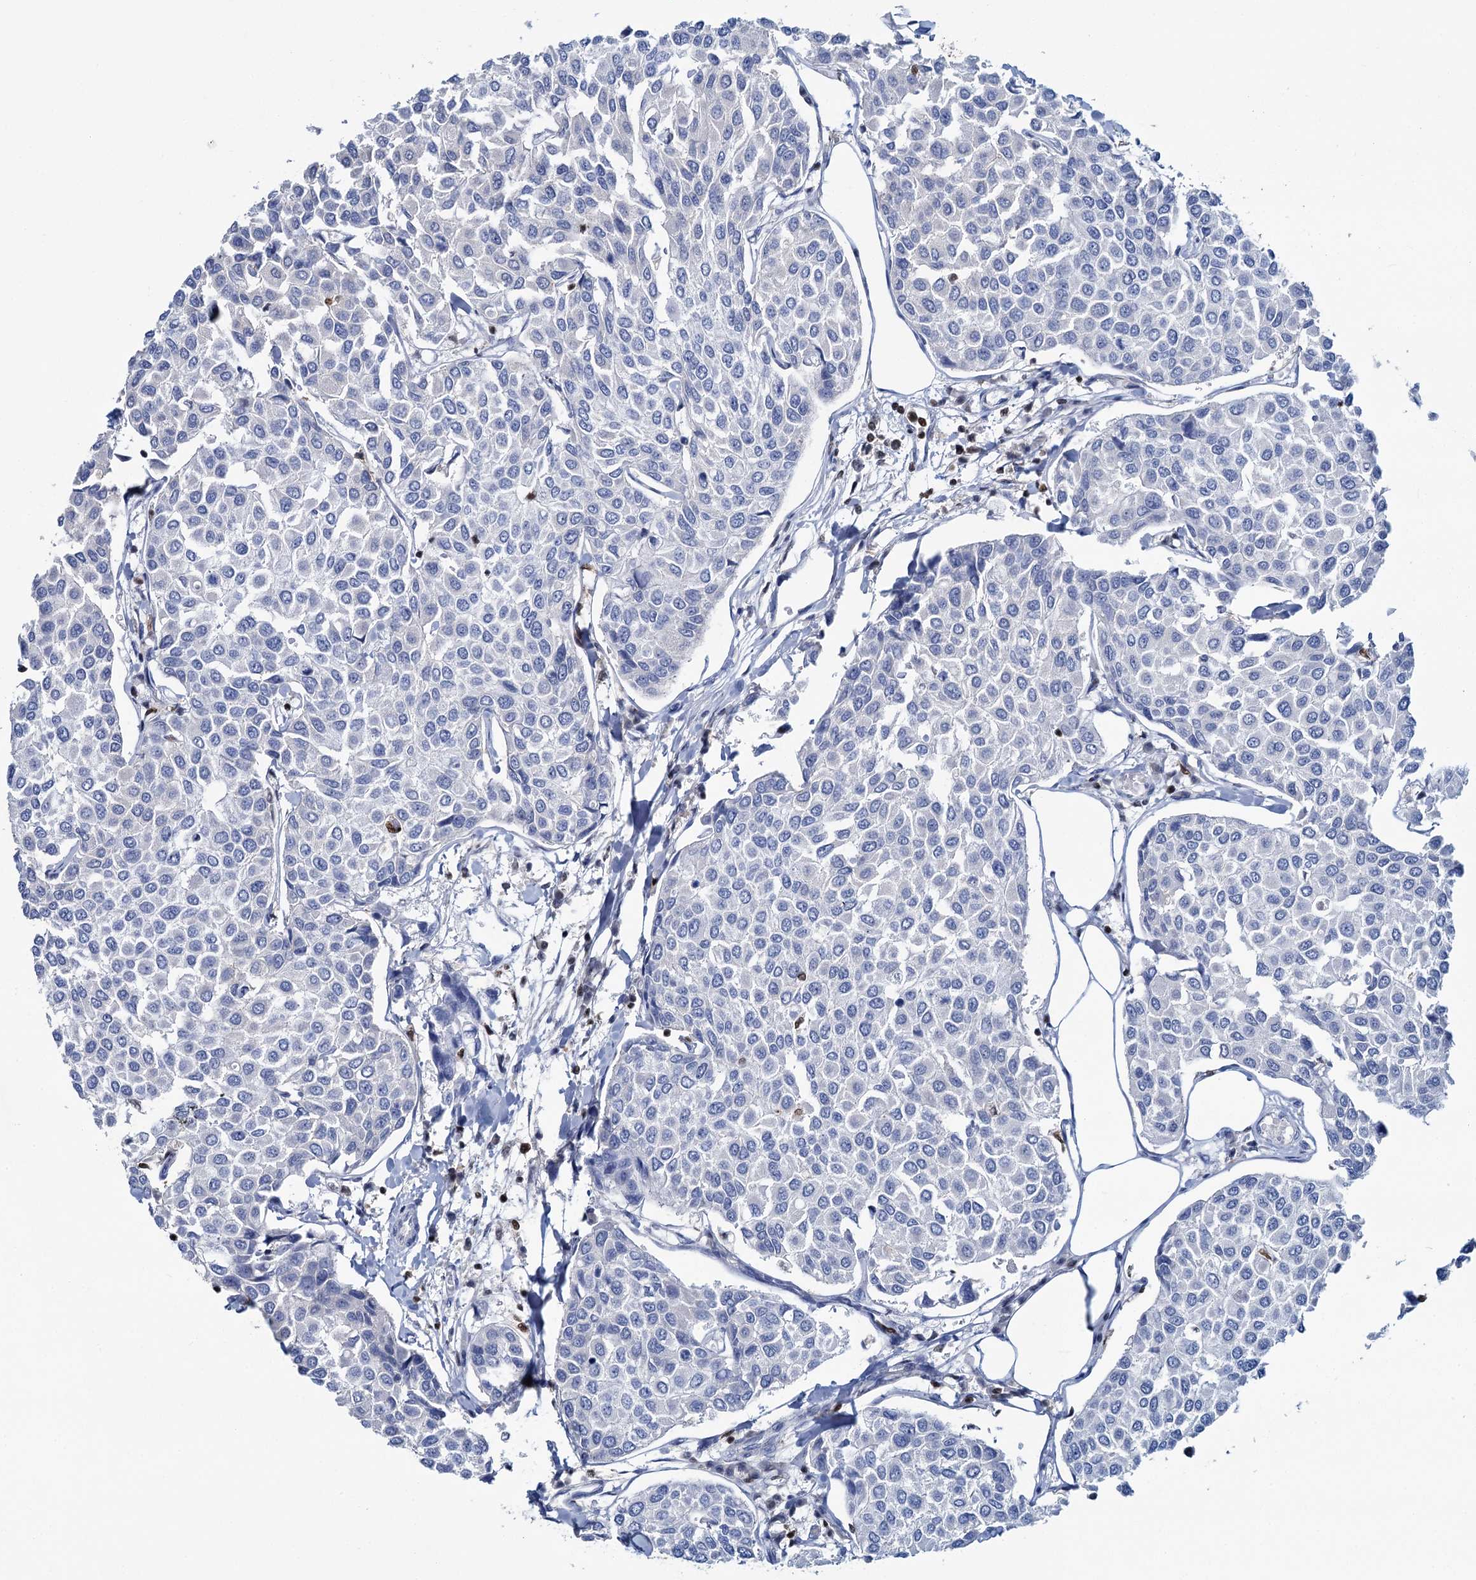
{"staining": {"intensity": "negative", "quantity": "none", "location": "none"}, "tissue": "breast cancer", "cell_type": "Tumor cells", "image_type": "cancer", "snomed": [{"axis": "morphology", "description": "Duct carcinoma"}, {"axis": "topography", "description": "Breast"}], "caption": "Tumor cells are negative for protein expression in human invasive ductal carcinoma (breast).", "gene": "CELF2", "patient": {"sex": "female", "age": 55}}